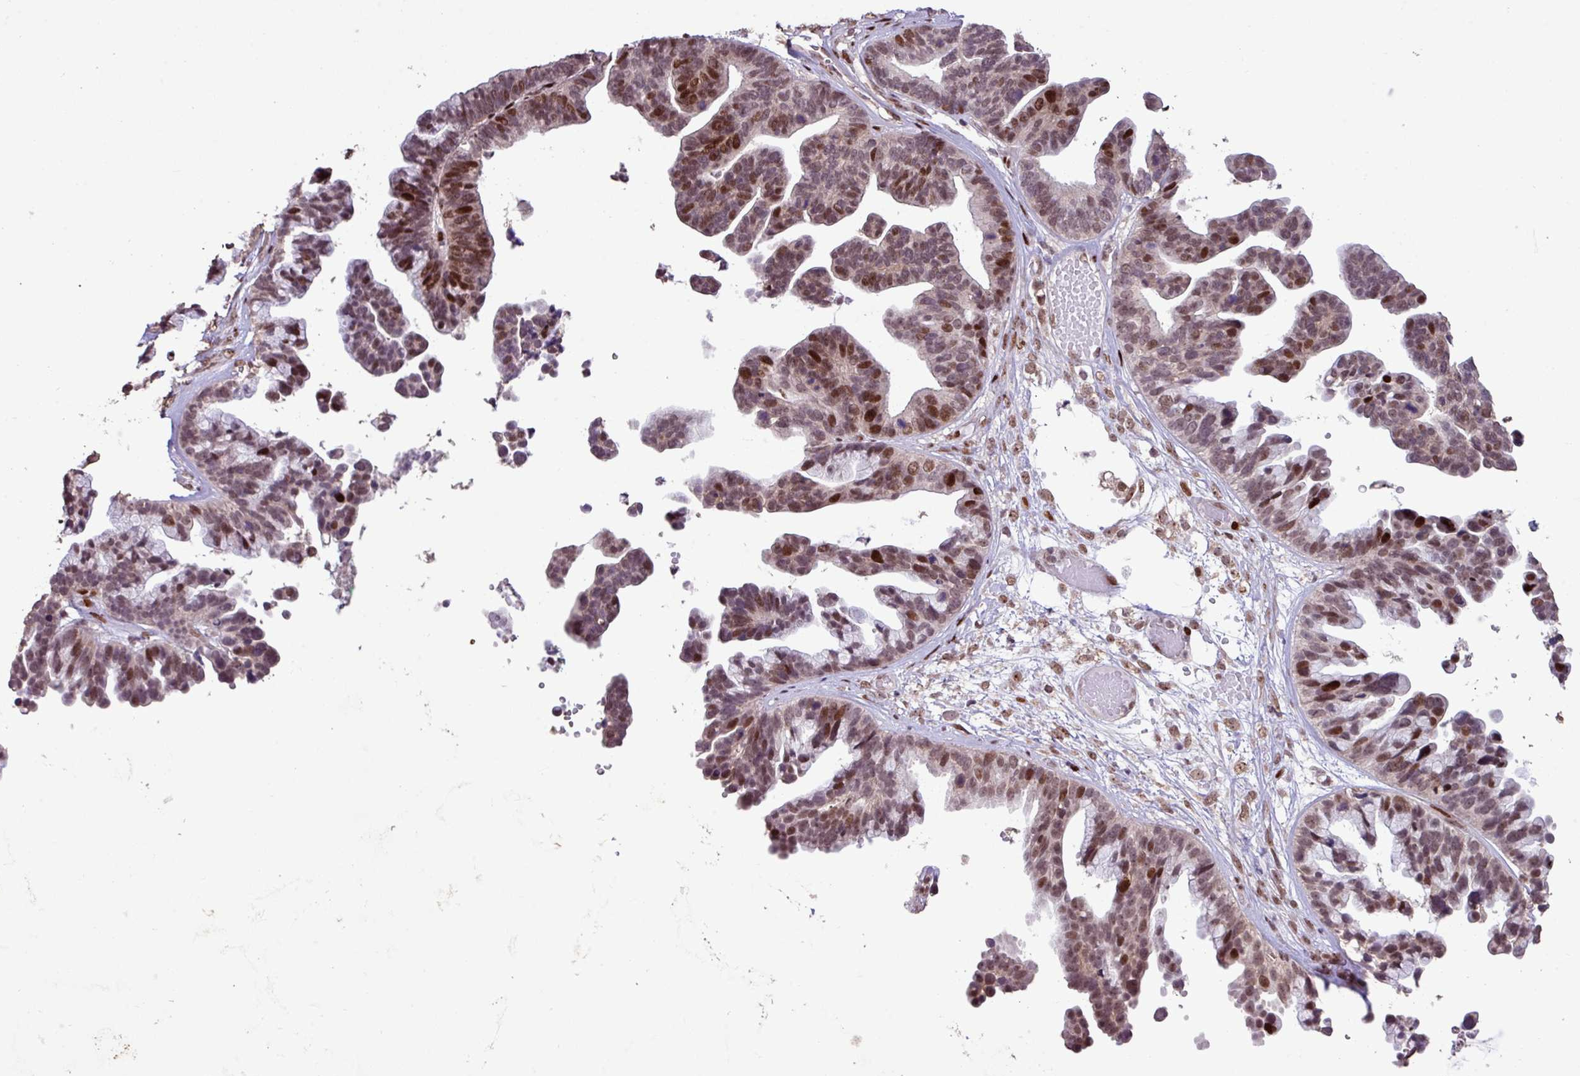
{"staining": {"intensity": "strong", "quantity": "25%-75%", "location": "nuclear"}, "tissue": "ovarian cancer", "cell_type": "Tumor cells", "image_type": "cancer", "snomed": [{"axis": "morphology", "description": "Cystadenocarcinoma, serous, NOS"}, {"axis": "topography", "description": "Ovary"}], "caption": "Ovarian cancer tissue demonstrates strong nuclear positivity in about 25%-75% of tumor cells", "gene": "ZNF709", "patient": {"sex": "female", "age": 56}}